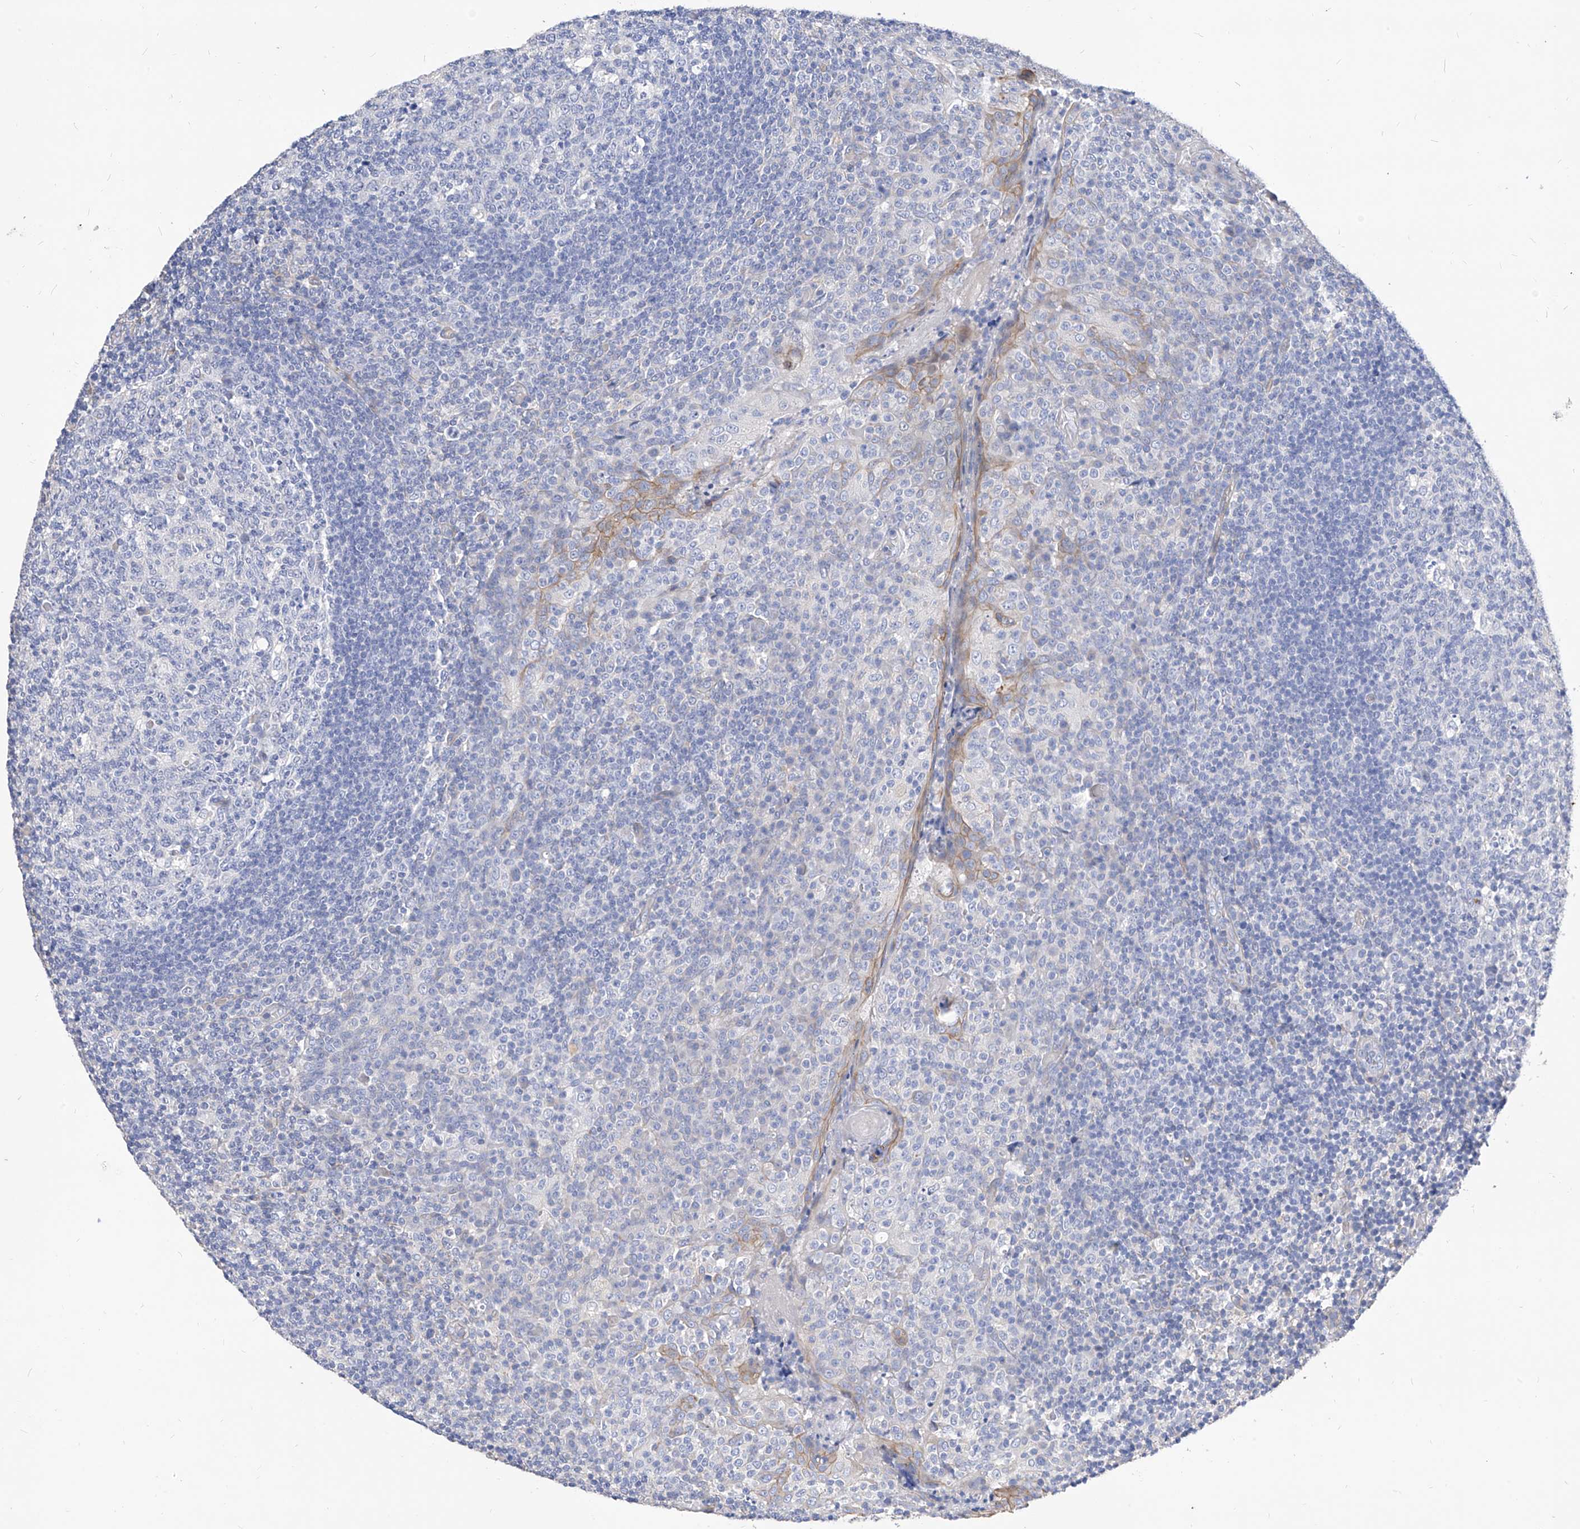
{"staining": {"intensity": "negative", "quantity": "none", "location": "none"}, "tissue": "tonsil", "cell_type": "Germinal center cells", "image_type": "normal", "snomed": [{"axis": "morphology", "description": "Normal tissue, NOS"}, {"axis": "topography", "description": "Tonsil"}], "caption": "Germinal center cells are negative for brown protein staining in benign tonsil. (Stains: DAB (3,3'-diaminobenzidine) IHC with hematoxylin counter stain, Microscopy: brightfield microscopy at high magnification).", "gene": "SCGB2A1", "patient": {"sex": "female", "age": 19}}